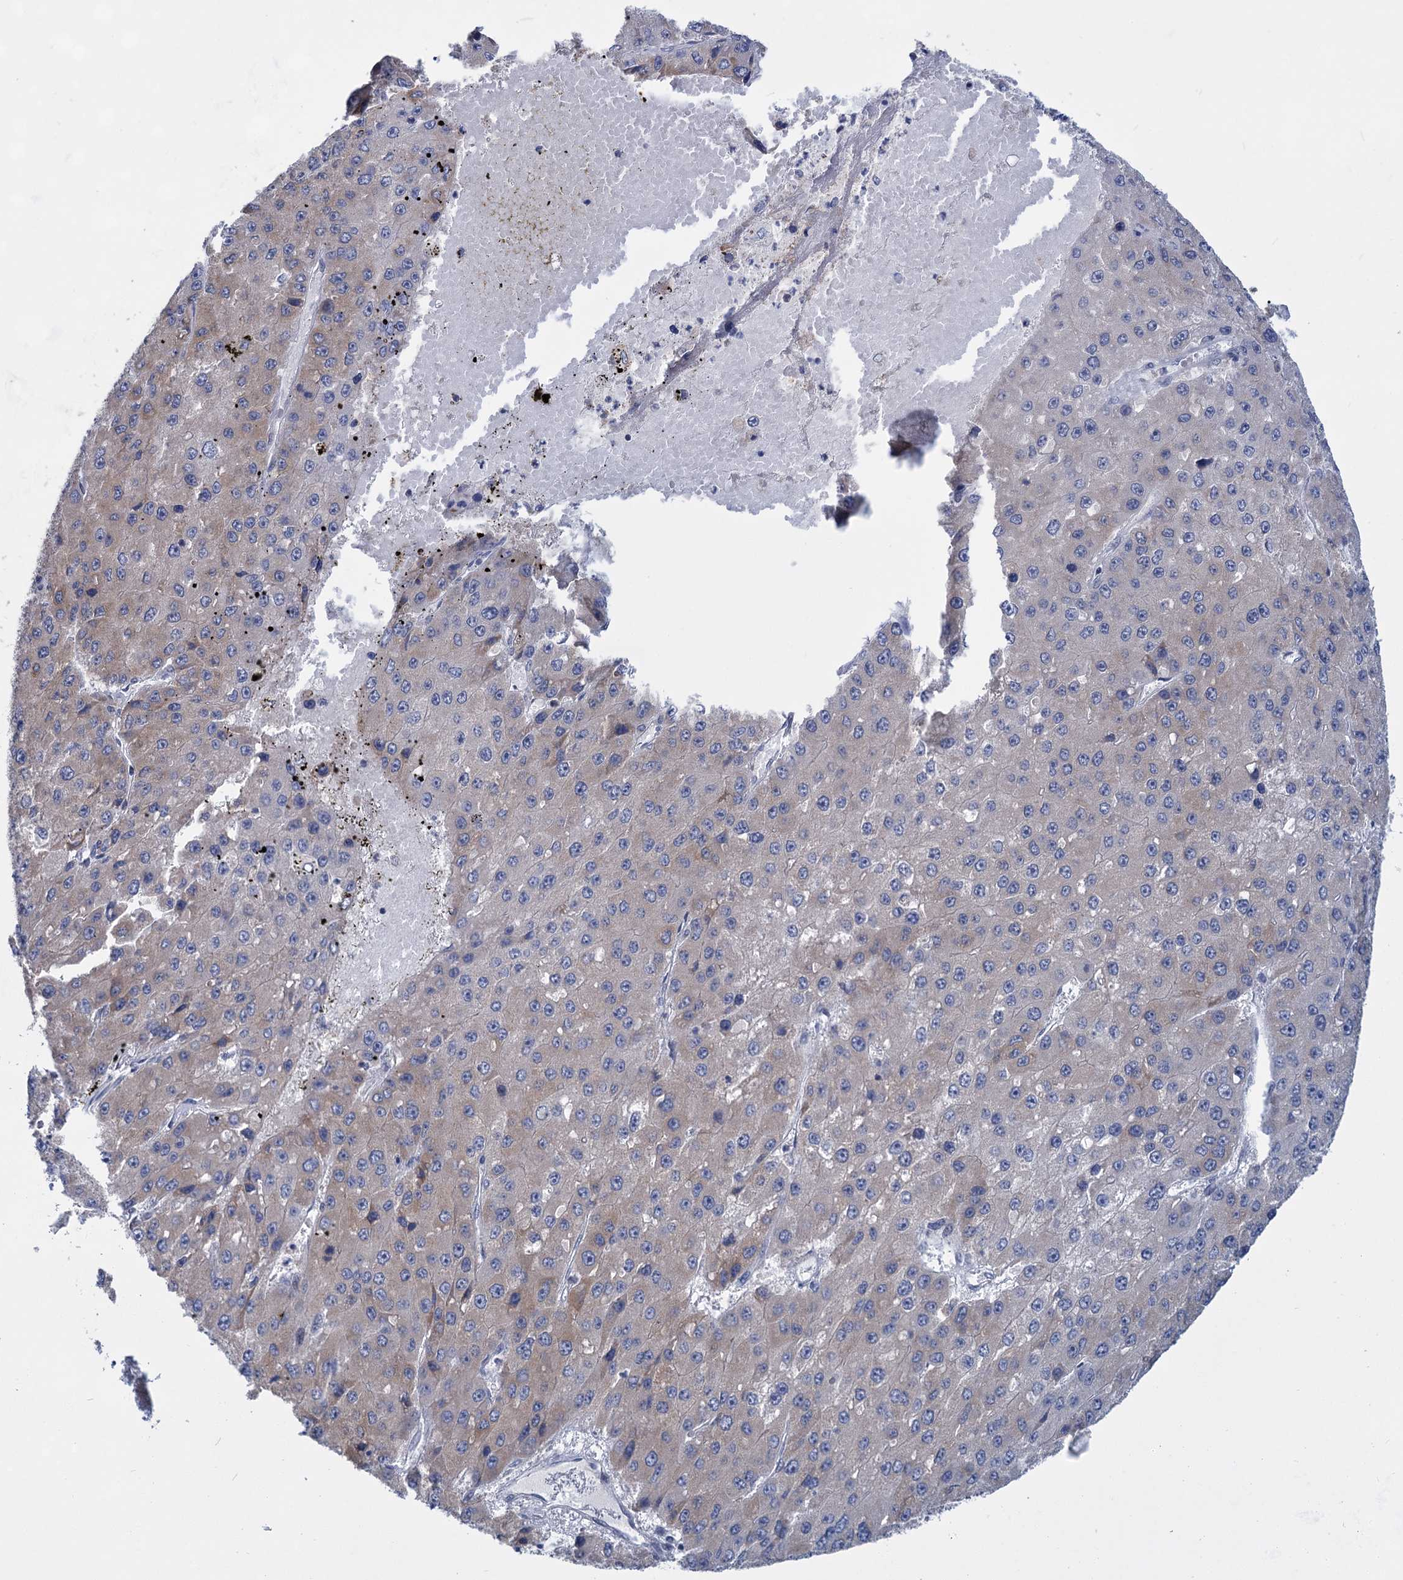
{"staining": {"intensity": "moderate", "quantity": "25%-75%", "location": "cytoplasmic/membranous"}, "tissue": "liver cancer", "cell_type": "Tumor cells", "image_type": "cancer", "snomed": [{"axis": "morphology", "description": "Carcinoma, Hepatocellular, NOS"}, {"axis": "topography", "description": "Liver"}], "caption": "Liver hepatocellular carcinoma stained with immunohistochemistry exhibits moderate cytoplasmic/membranous staining in about 25%-75% of tumor cells.", "gene": "TTC17", "patient": {"sex": "female", "age": 73}}